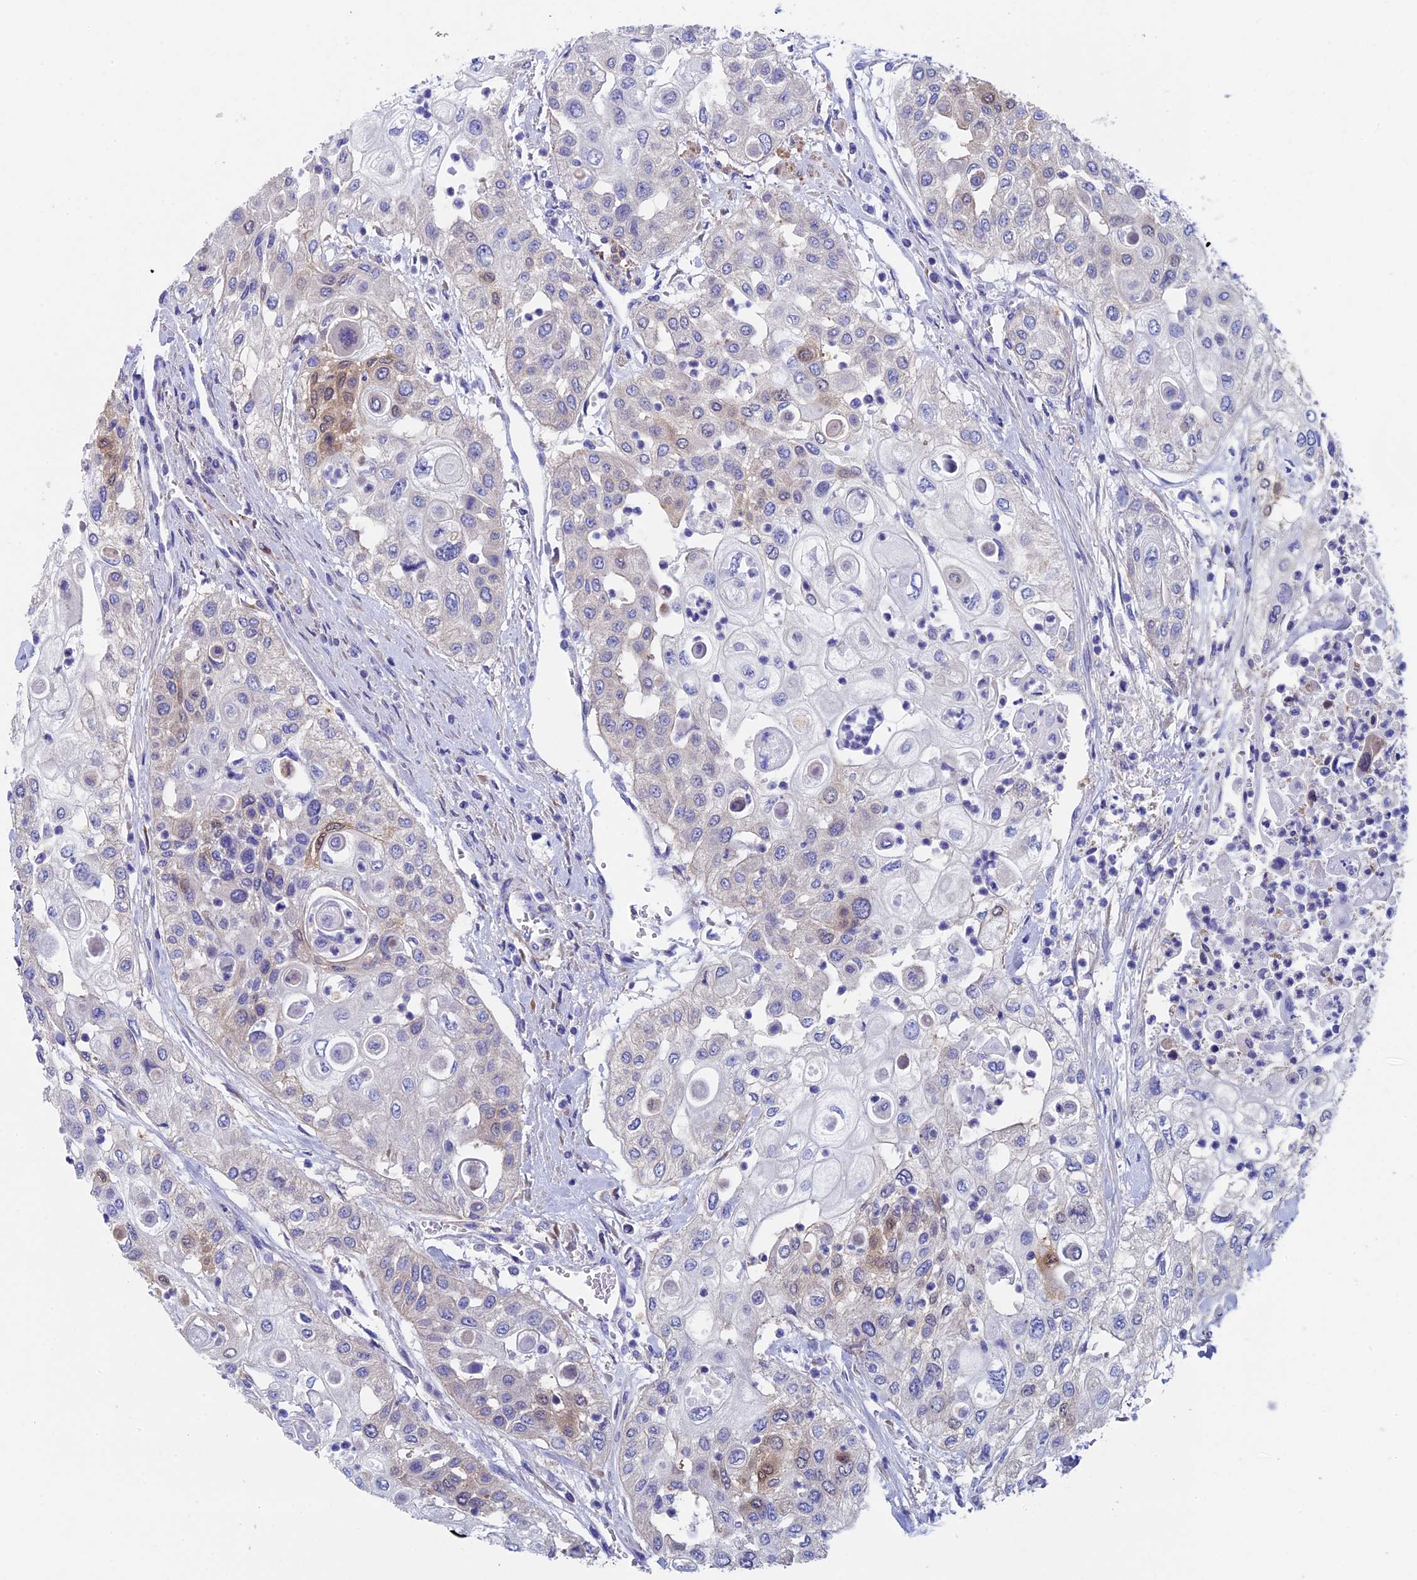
{"staining": {"intensity": "weak", "quantity": "<25%", "location": "cytoplasmic/membranous"}, "tissue": "urothelial cancer", "cell_type": "Tumor cells", "image_type": "cancer", "snomed": [{"axis": "morphology", "description": "Urothelial carcinoma, High grade"}, {"axis": "topography", "description": "Urinary bladder"}], "caption": "Immunohistochemistry of human urothelial cancer reveals no expression in tumor cells. (DAB IHC visualized using brightfield microscopy, high magnification).", "gene": "ADH7", "patient": {"sex": "female", "age": 79}}